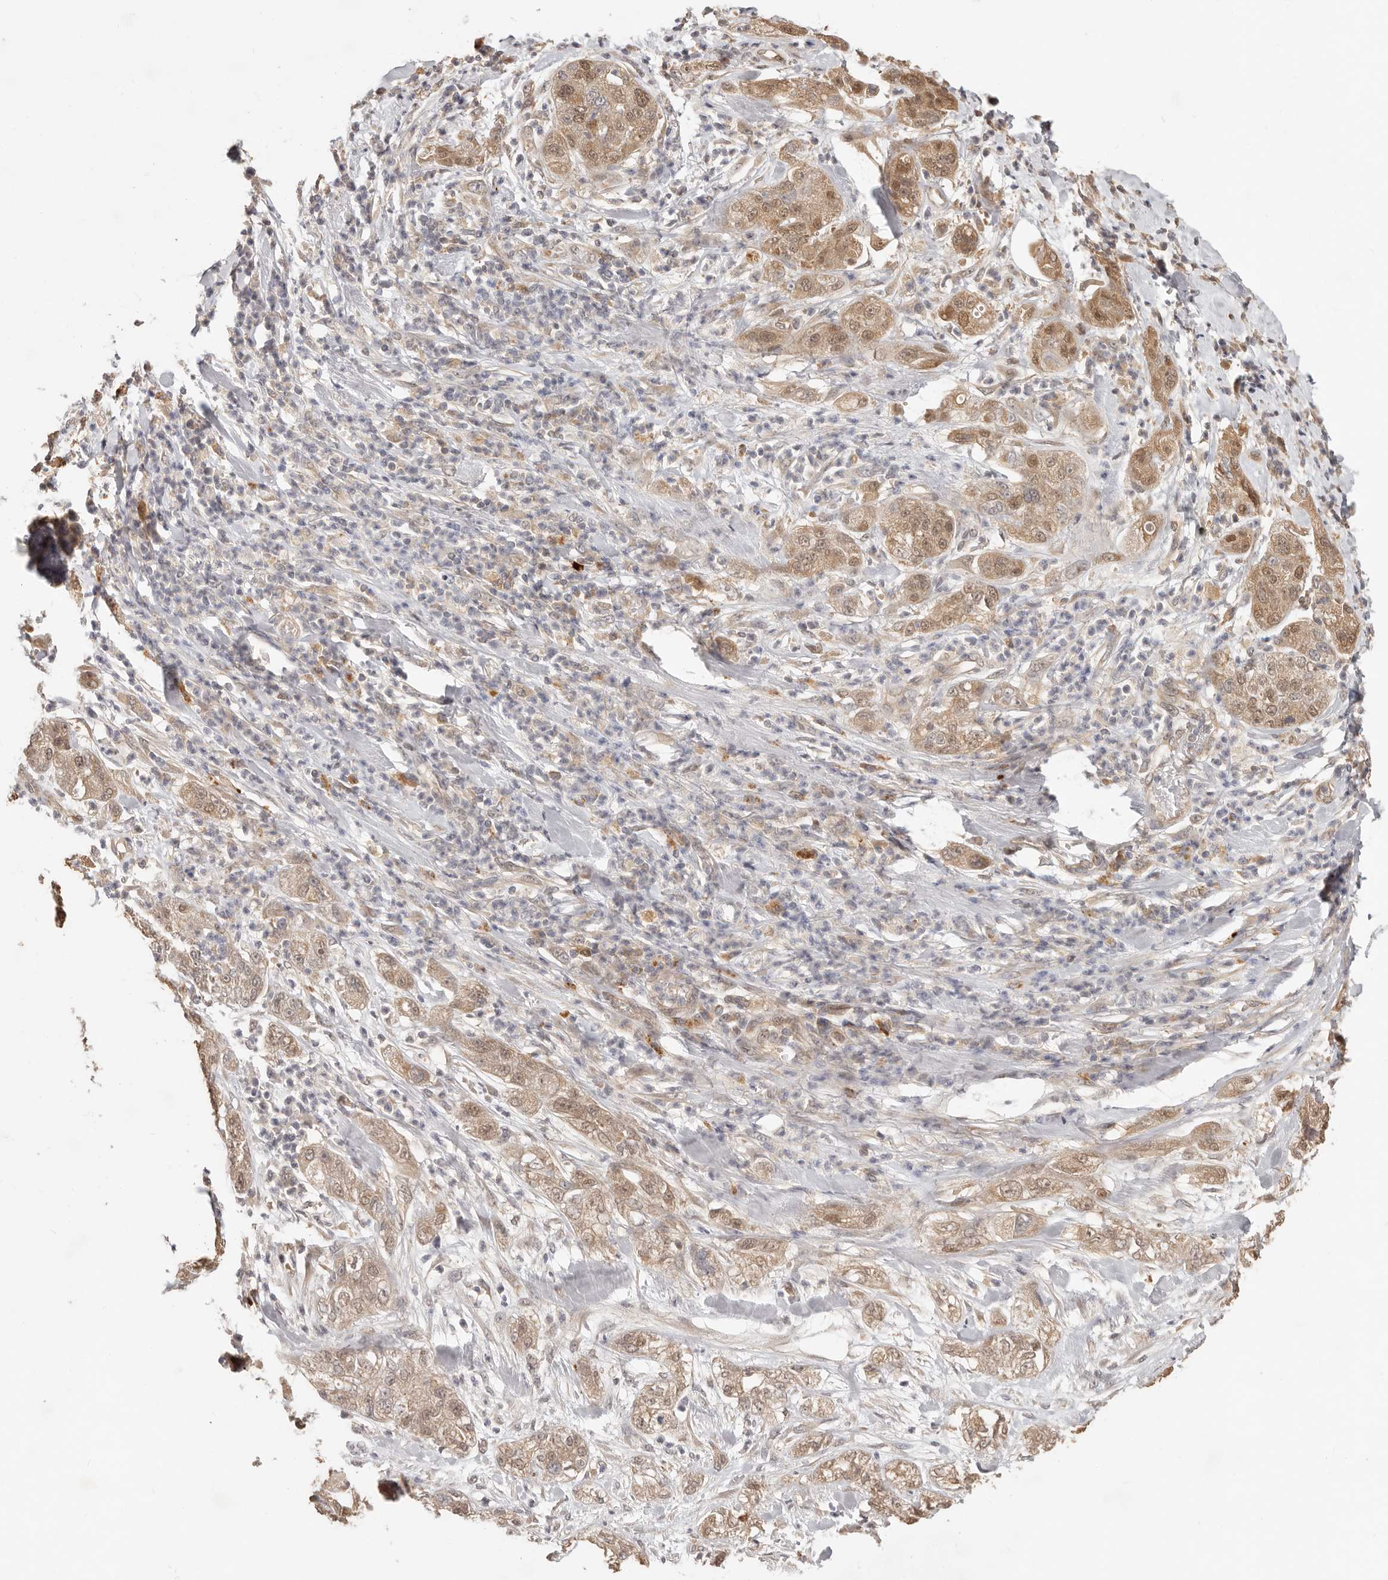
{"staining": {"intensity": "weak", "quantity": ">75%", "location": "cytoplasmic/membranous,nuclear"}, "tissue": "pancreatic cancer", "cell_type": "Tumor cells", "image_type": "cancer", "snomed": [{"axis": "morphology", "description": "Adenocarcinoma, NOS"}, {"axis": "topography", "description": "Pancreas"}], "caption": "An image of human pancreatic cancer (adenocarcinoma) stained for a protein demonstrates weak cytoplasmic/membranous and nuclear brown staining in tumor cells. (IHC, brightfield microscopy, high magnification).", "gene": "MTFR2", "patient": {"sex": "female", "age": 78}}